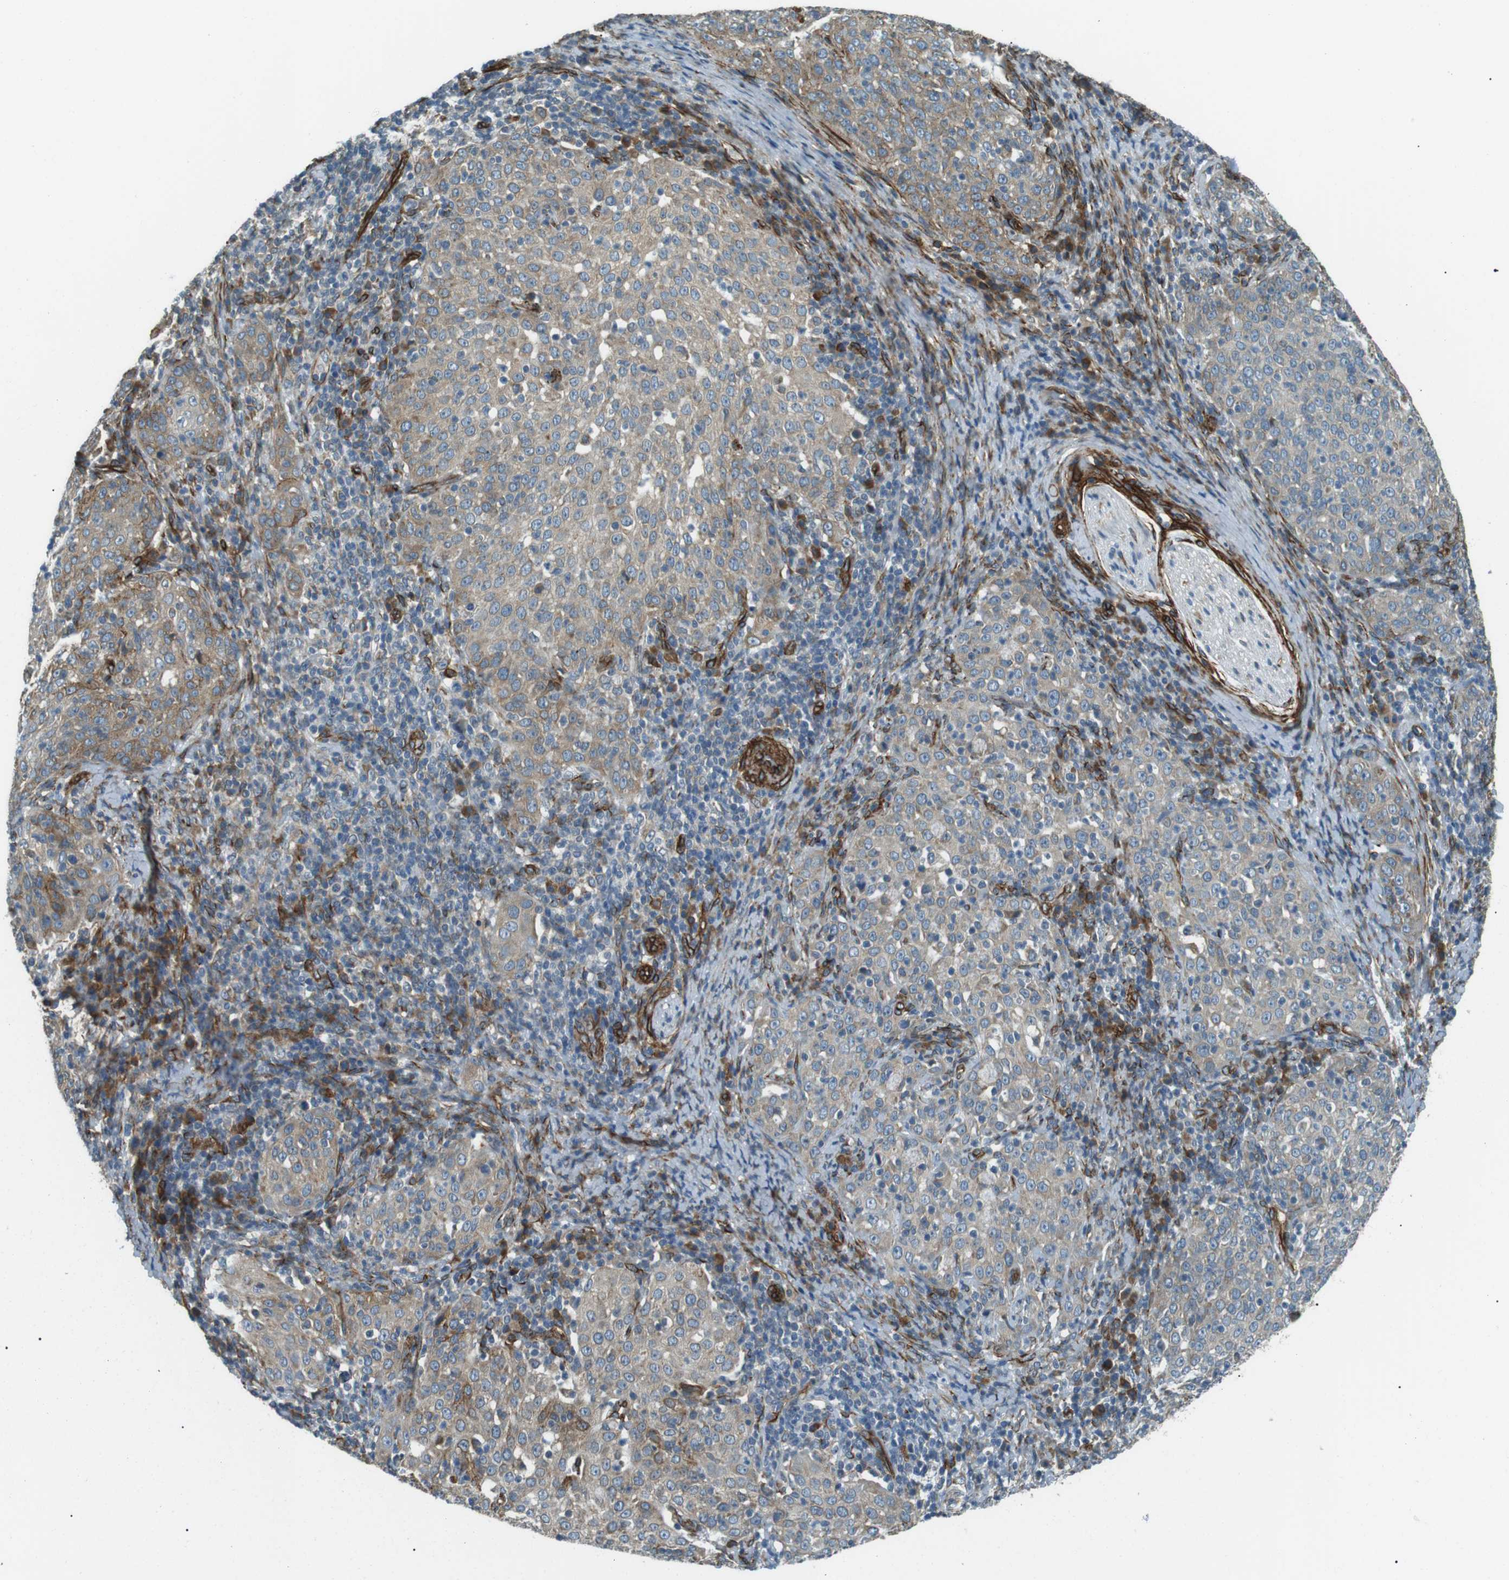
{"staining": {"intensity": "moderate", "quantity": "25%-75%", "location": "cytoplasmic/membranous"}, "tissue": "cervical cancer", "cell_type": "Tumor cells", "image_type": "cancer", "snomed": [{"axis": "morphology", "description": "Squamous cell carcinoma, NOS"}, {"axis": "topography", "description": "Cervix"}], "caption": "About 25%-75% of tumor cells in cervical cancer (squamous cell carcinoma) exhibit moderate cytoplasmic/membranous protein staining as visualized by brown immunohistochemical staining.", "gene": "ODR4", "patient": {"sex": "female", "age": 51}}